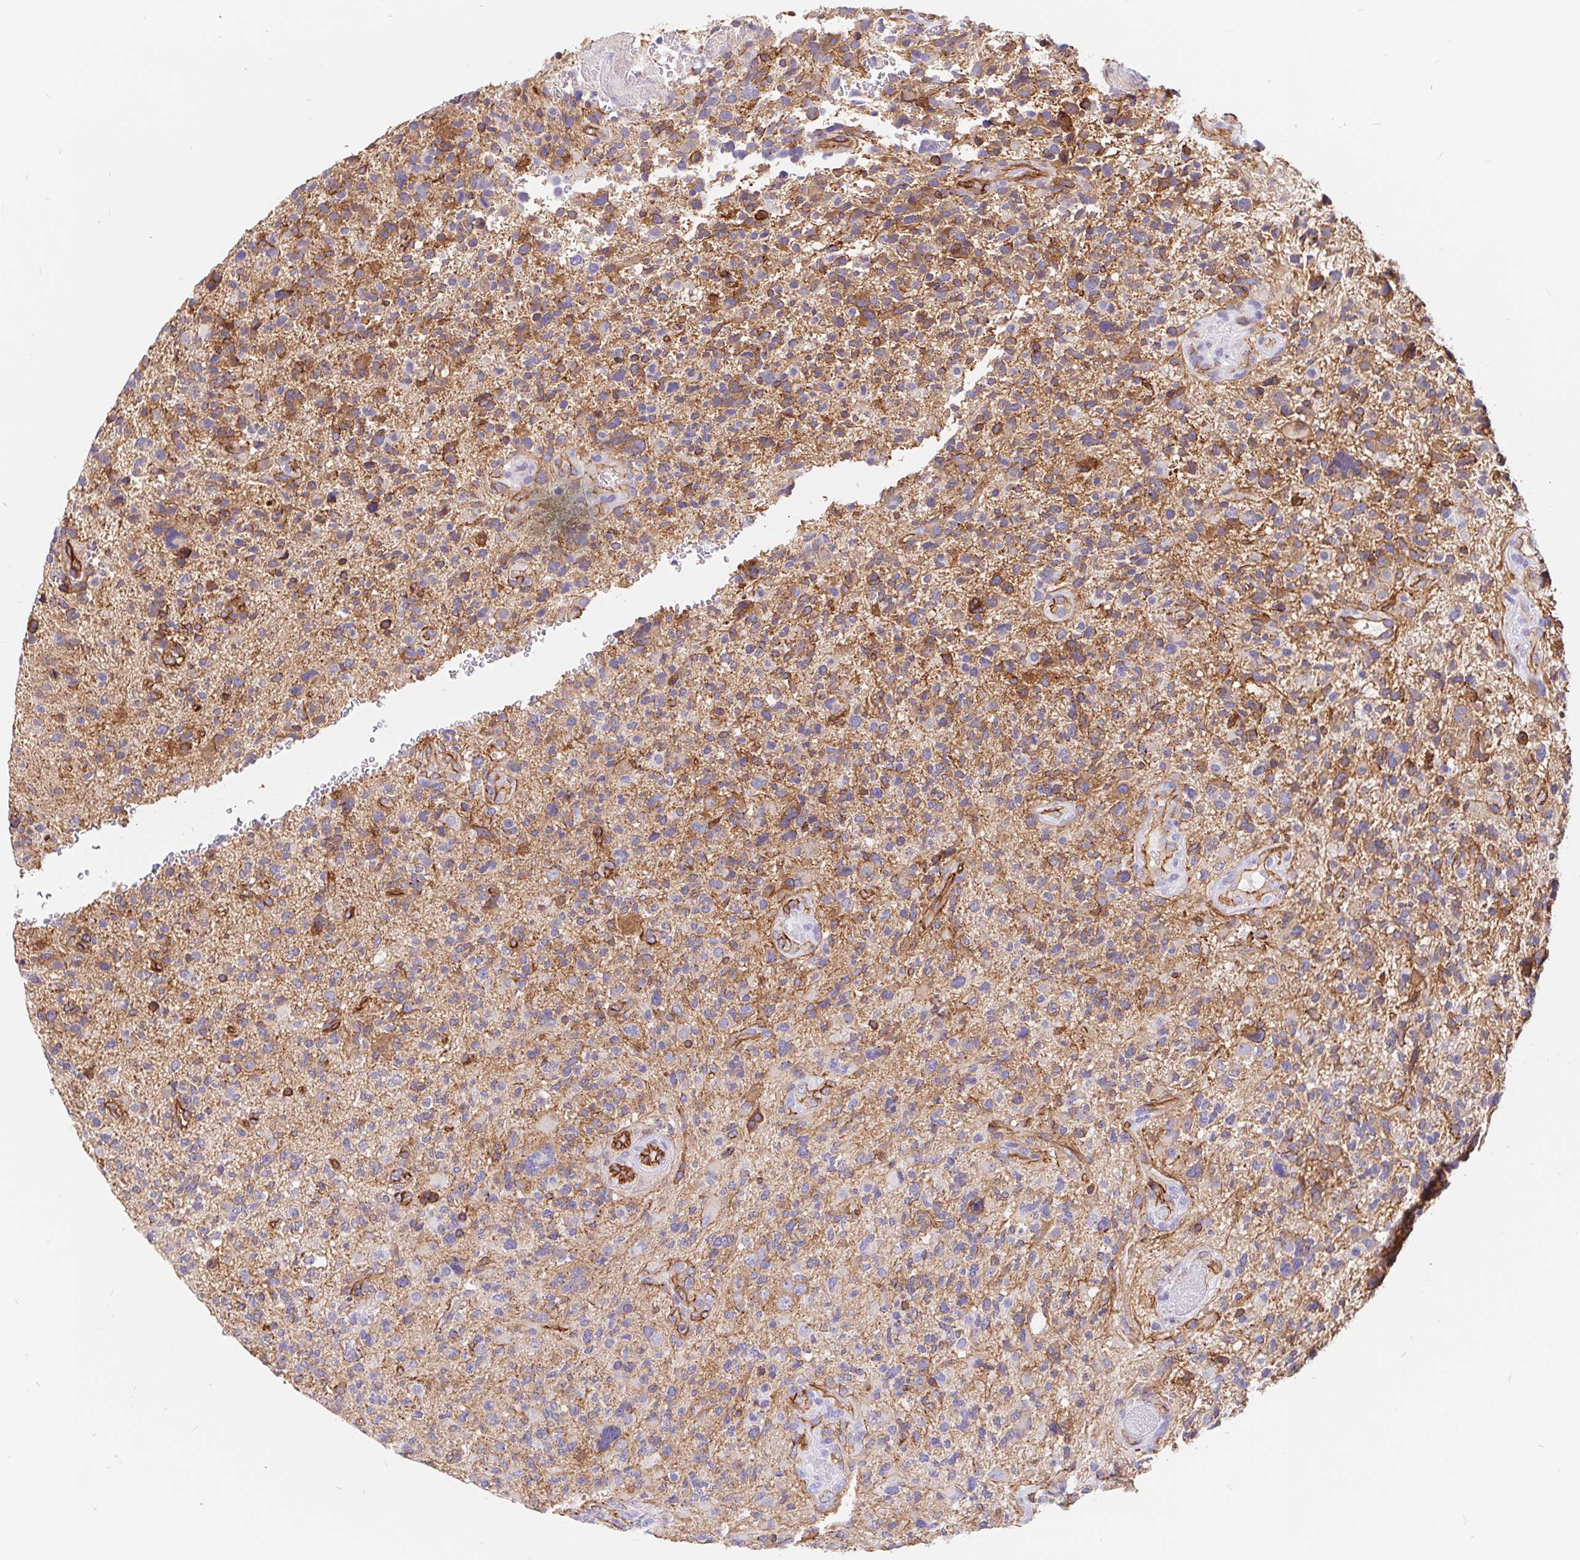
{"staining": {"intensity": "moderate", "quantity": "<25%", "location": "cytoplasmic/membranous"}, "tissue": "glioma", "cell_type": "Tumor cells", "image_type": "cancer", "snomed": [{"axis": "morphology", "description": "Glioma, malignant, High grade"}, {"axis": "topography", "description": "Brain"}], "caption": "Human malignant high-grade glioma stained for a protein (brown) demonstrates moderate cytoplasmic/membranous positive staining in about <25% of tumor cells.", "gene": "LIMCH1", "patient": {"sex": "female", "age": 71}}